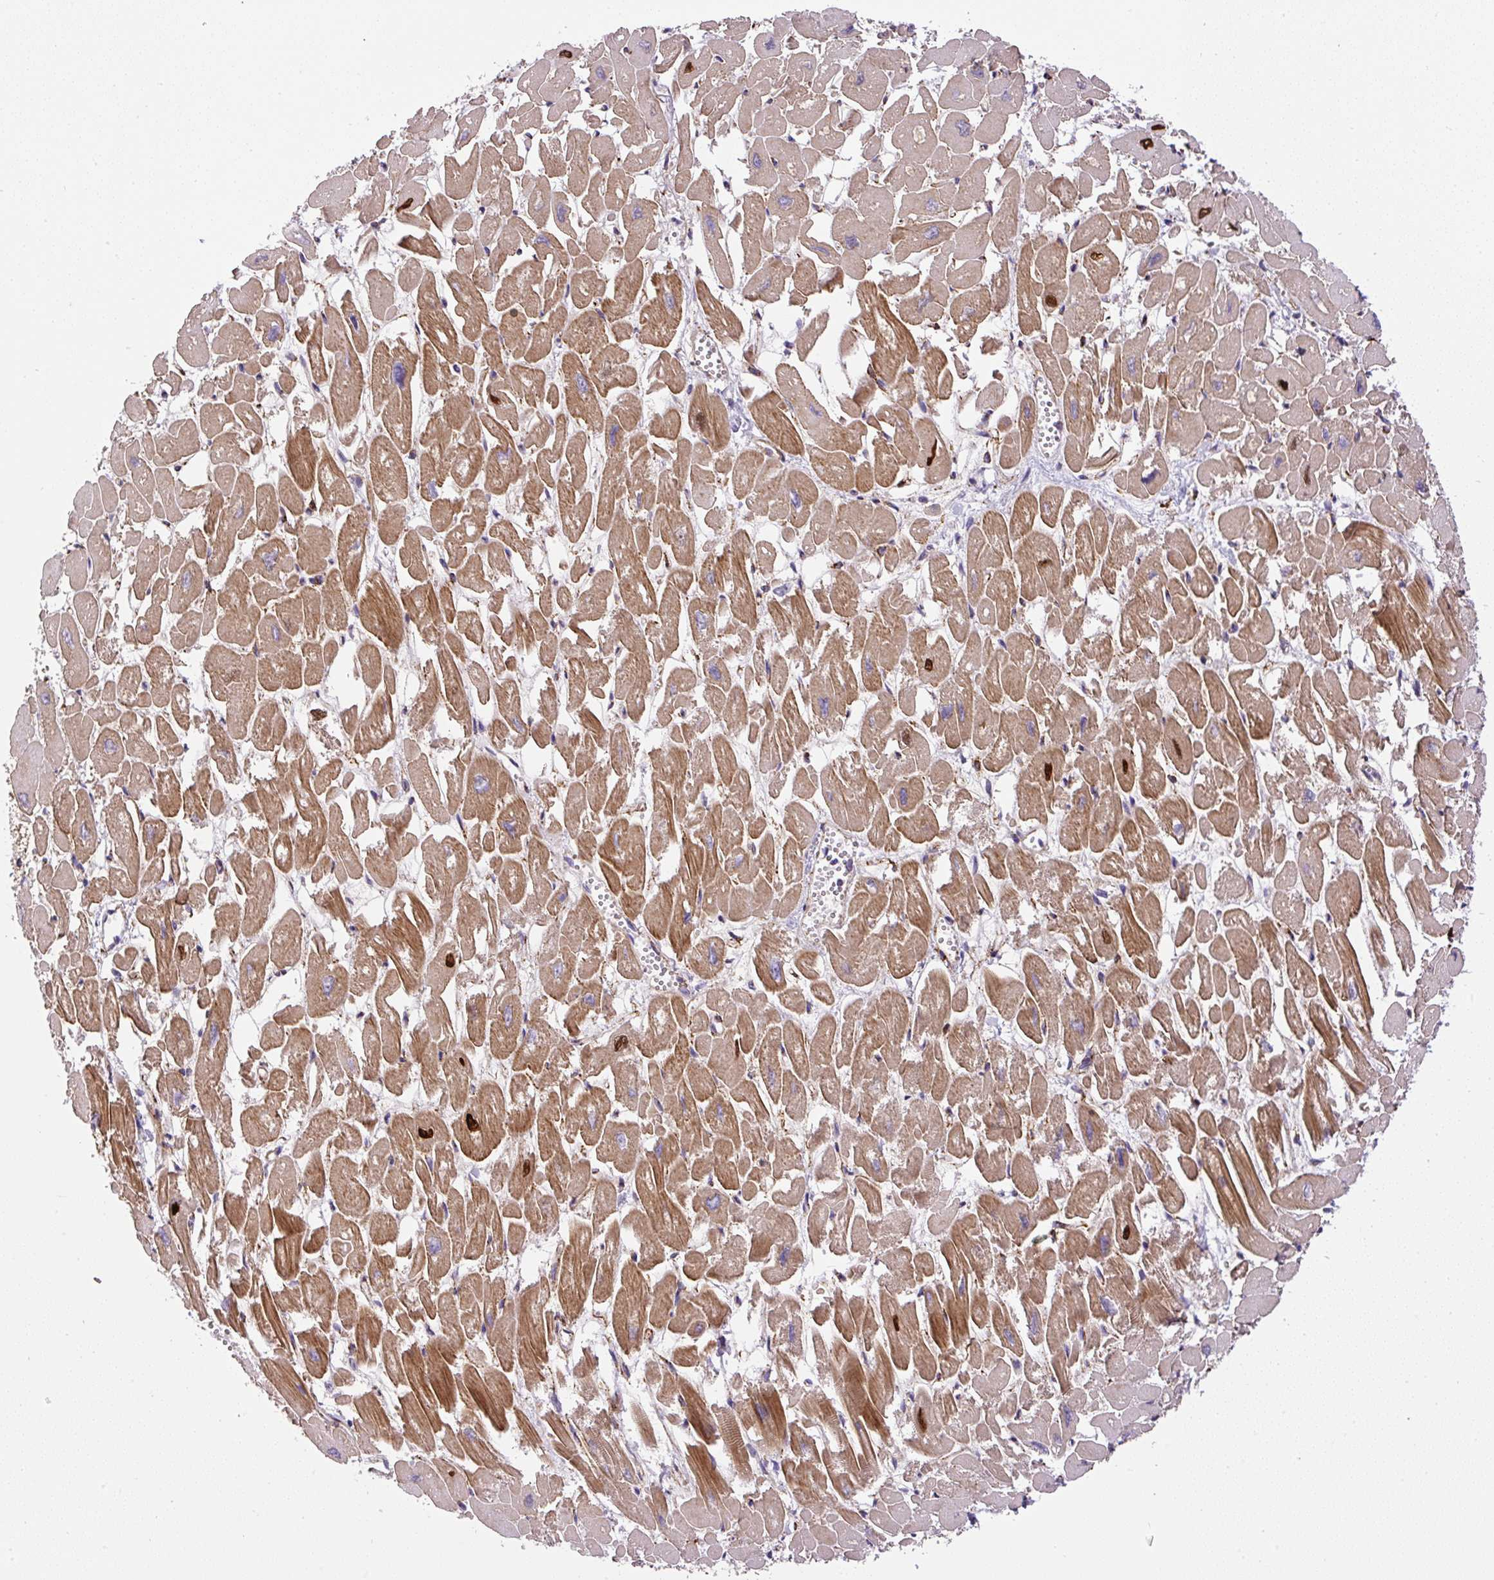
{"staining": {"intensity": "strong", "quantity": ">75%", "location": "cytoplasmic/membranous"}, "tissue": "heart muscle", "cell_type": "Cardiomyocytes", "image_type": "normal", "snomed": [{"axis": "morphology", "description": "Normal tissue, NOS"}, {"axis": "topography", "description": "Heart"}], "caption": "Immunohistochemistry (IHC) (DAB (3,3'-diaminobenzidine)) staining of normal heart muscle displays strong cytoplasmic/membranous protein expression in approximately >75% of cardiomyocytes. The protein is shown in brown color, while the nuclei are stained blue.", "gene": "RNF170", "patient": {"sex": "male", "age": 54}}